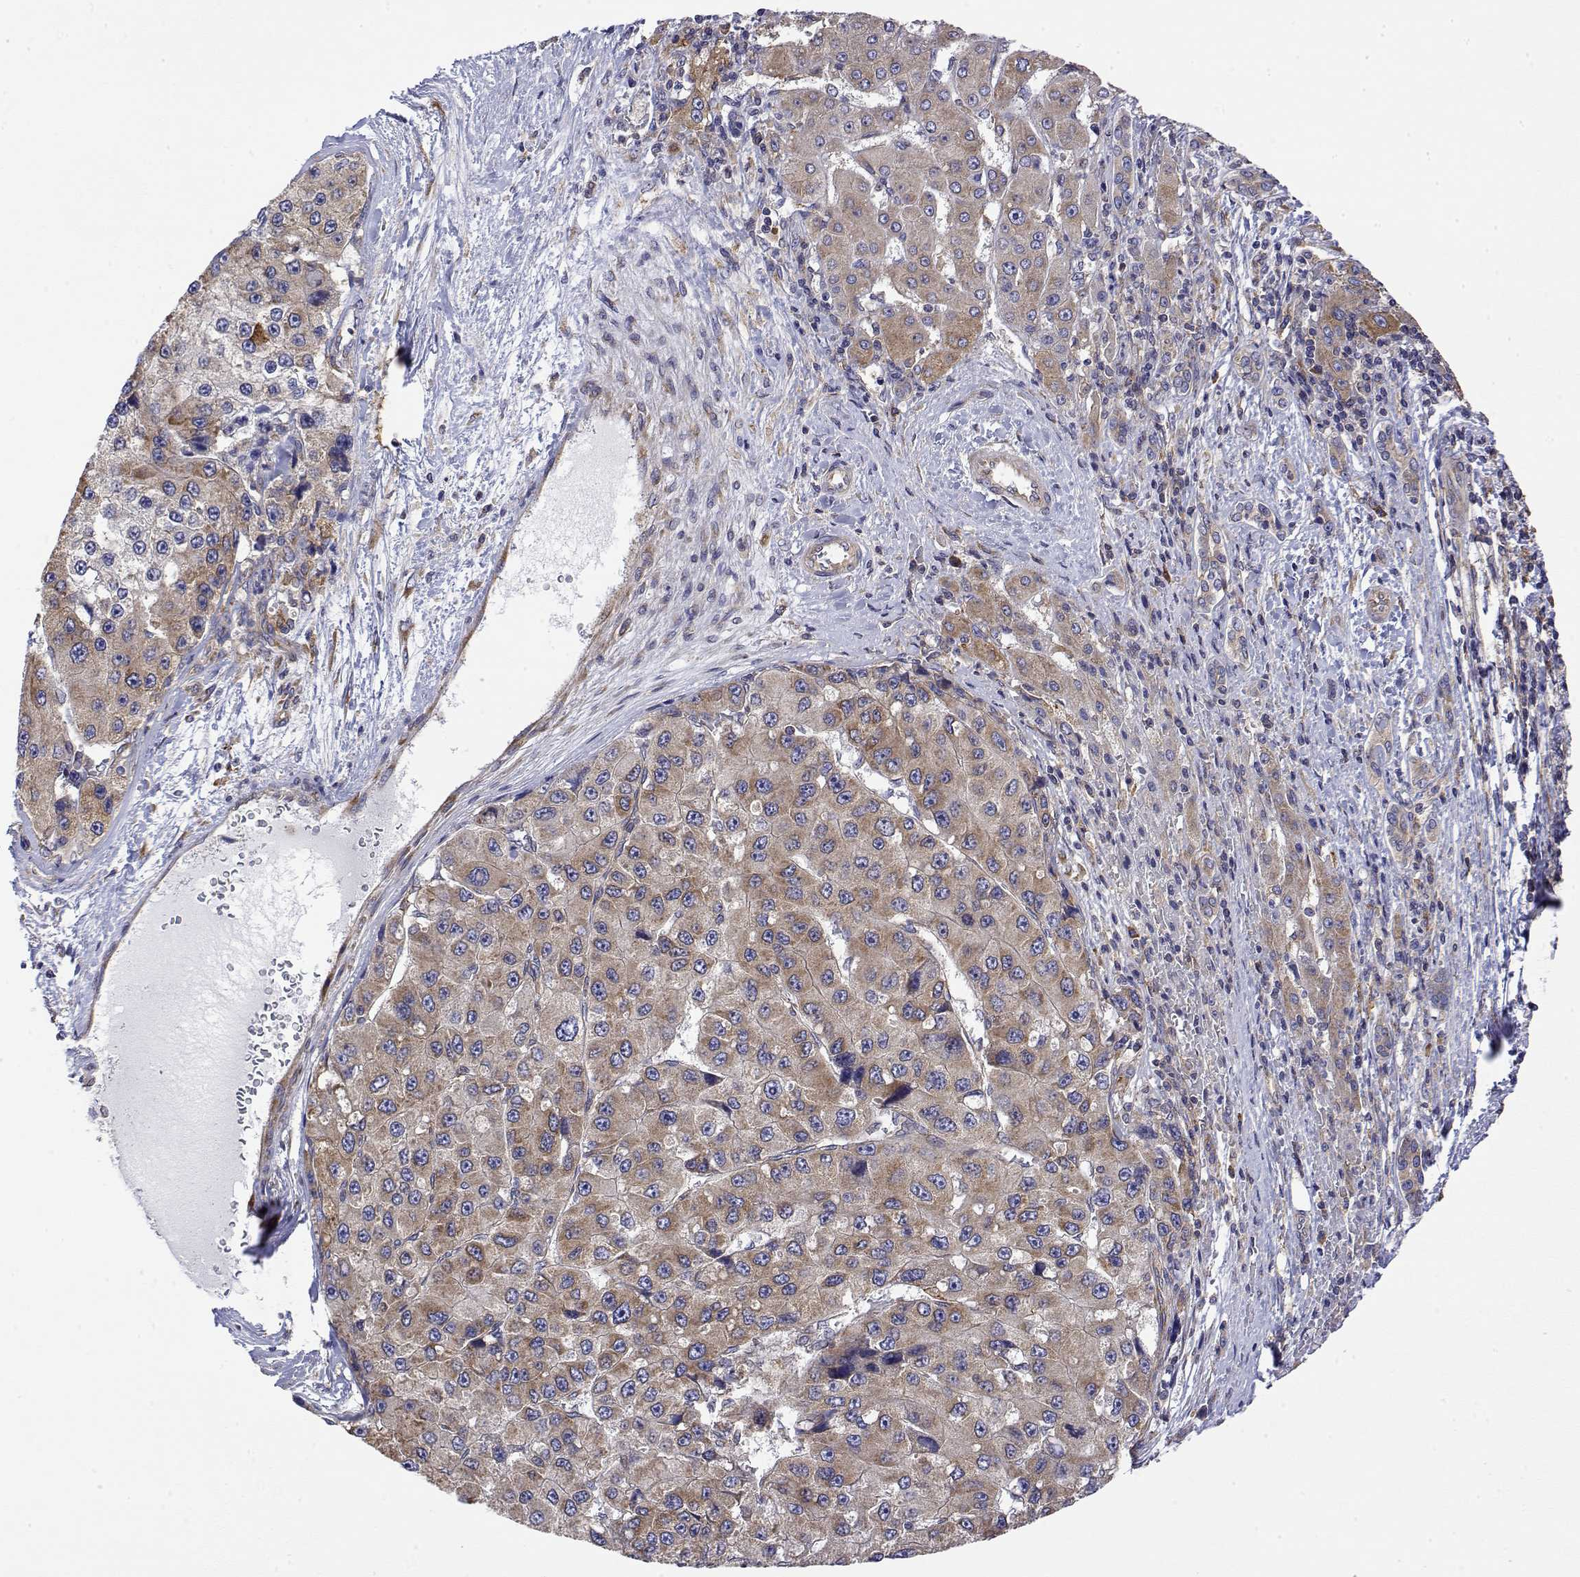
{"staining": {"intensity": "weak", "quantity": ">75%", "location": "cytoplasmic/membranous"}, "tissue": "liver cancer", "cell_type": "Tumor cells", "image_type": "cancer", "snomed": [{"axis": "morphology", "description": "Carcinoma, Hepatocellular, NOS"}, {"axis": "topography", "description": "Liver"}], "caption": "Immunohistochemical staining of hepatocellular carcinoma (liver) shows low levels of weak cytoplasmic/membranous staining in approximately >75% of tumor cells.", "gene": "EEF1G", "patient": {"sex": "female", "age": 73}}